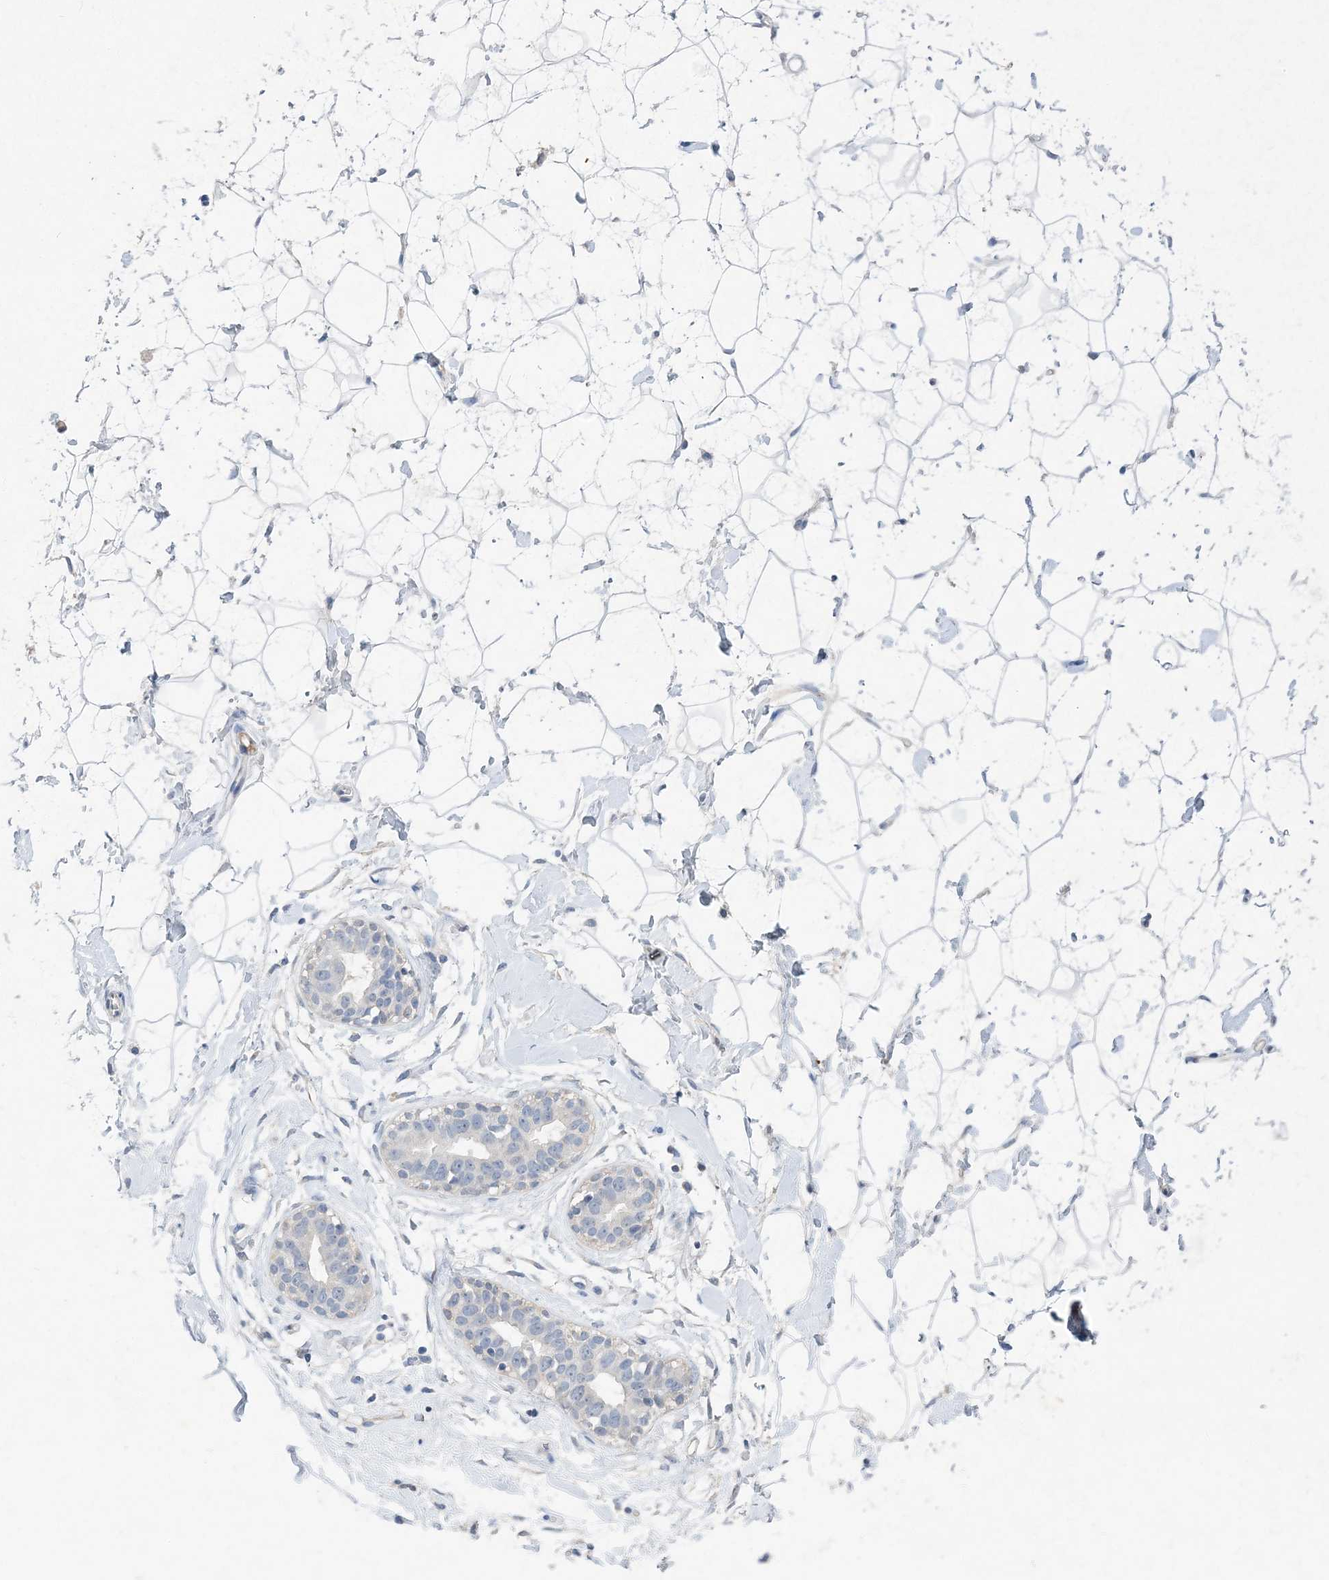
{"staining": {"intensity": "negative", "quantity": "none", "location": "none"}, "tissue": "breast", "cell_type": "Adipocytes", "image_type": "normal", "snomed": [{"axis": "morphology", "description": "Normal tissue, NOS"}, {"axis": "morphology", "description": "Adenoma, NOS"}, {"axis": "topography", "description": "Breast"}], "caption": "A high-resolution micrograph shows IHC staining of unremarkable breast, which exhibits no significant expression in adipocytes.", "gene": "C11orf58", "patient": {"sex": "female", "age": 23}}